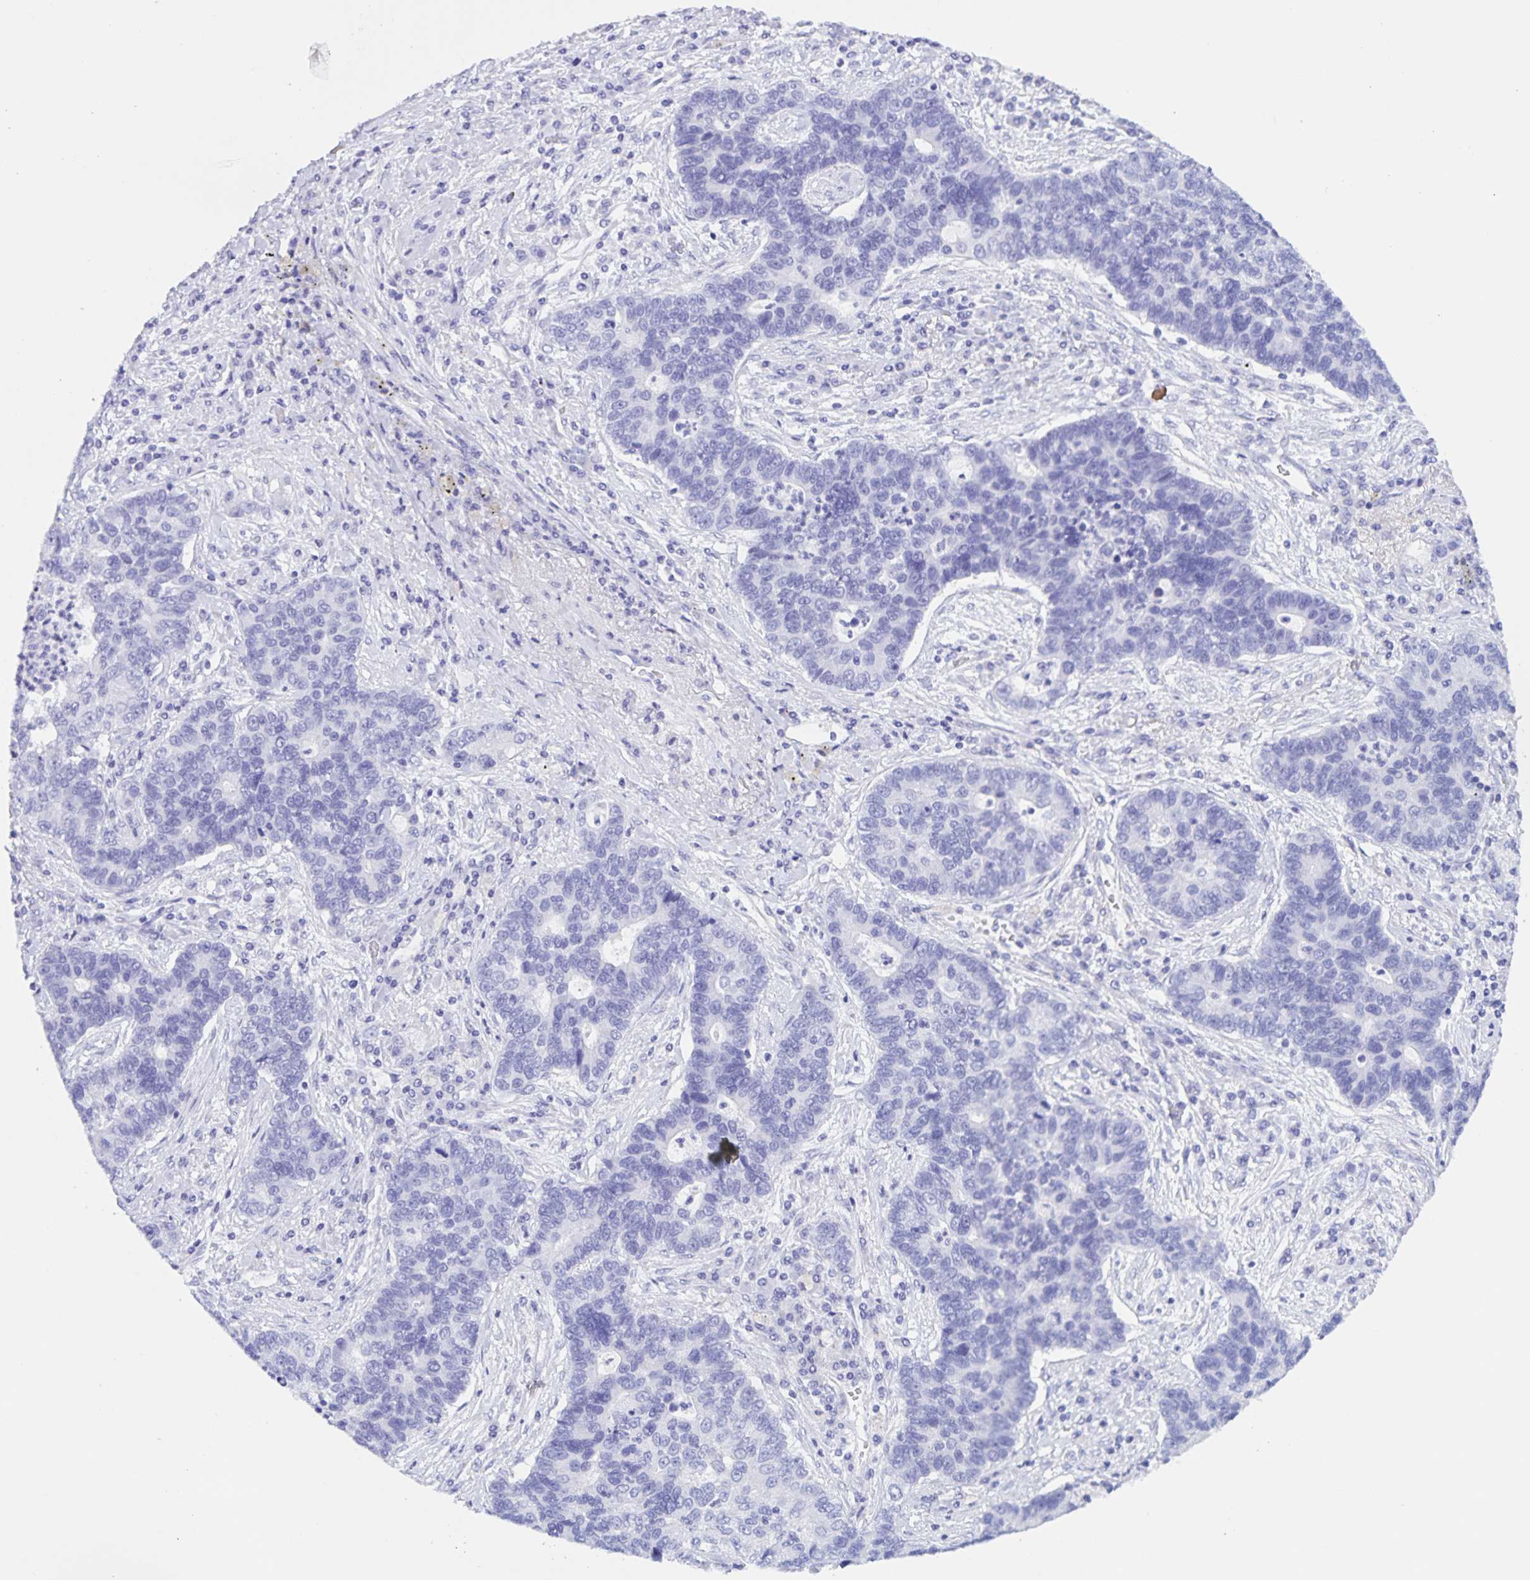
{"staining": {"intensity": "negative", "quantity": "none", "location": "none"}, "tissue": "lung cancer", "cell_type": "Tumor cells", "image_type": "cancer", "snomed": [{"axis": "morphology", "description": "Adenocarcinoma, NOS"}, {"axis": "topography", "description": "Lung"}], "caption": "Immunohistochemistry of adenocarcinoma (lung) displays no staining in tumor cells.", "gene": "TGIF2LX", "patient": {"sex": "female", "age": 57}}